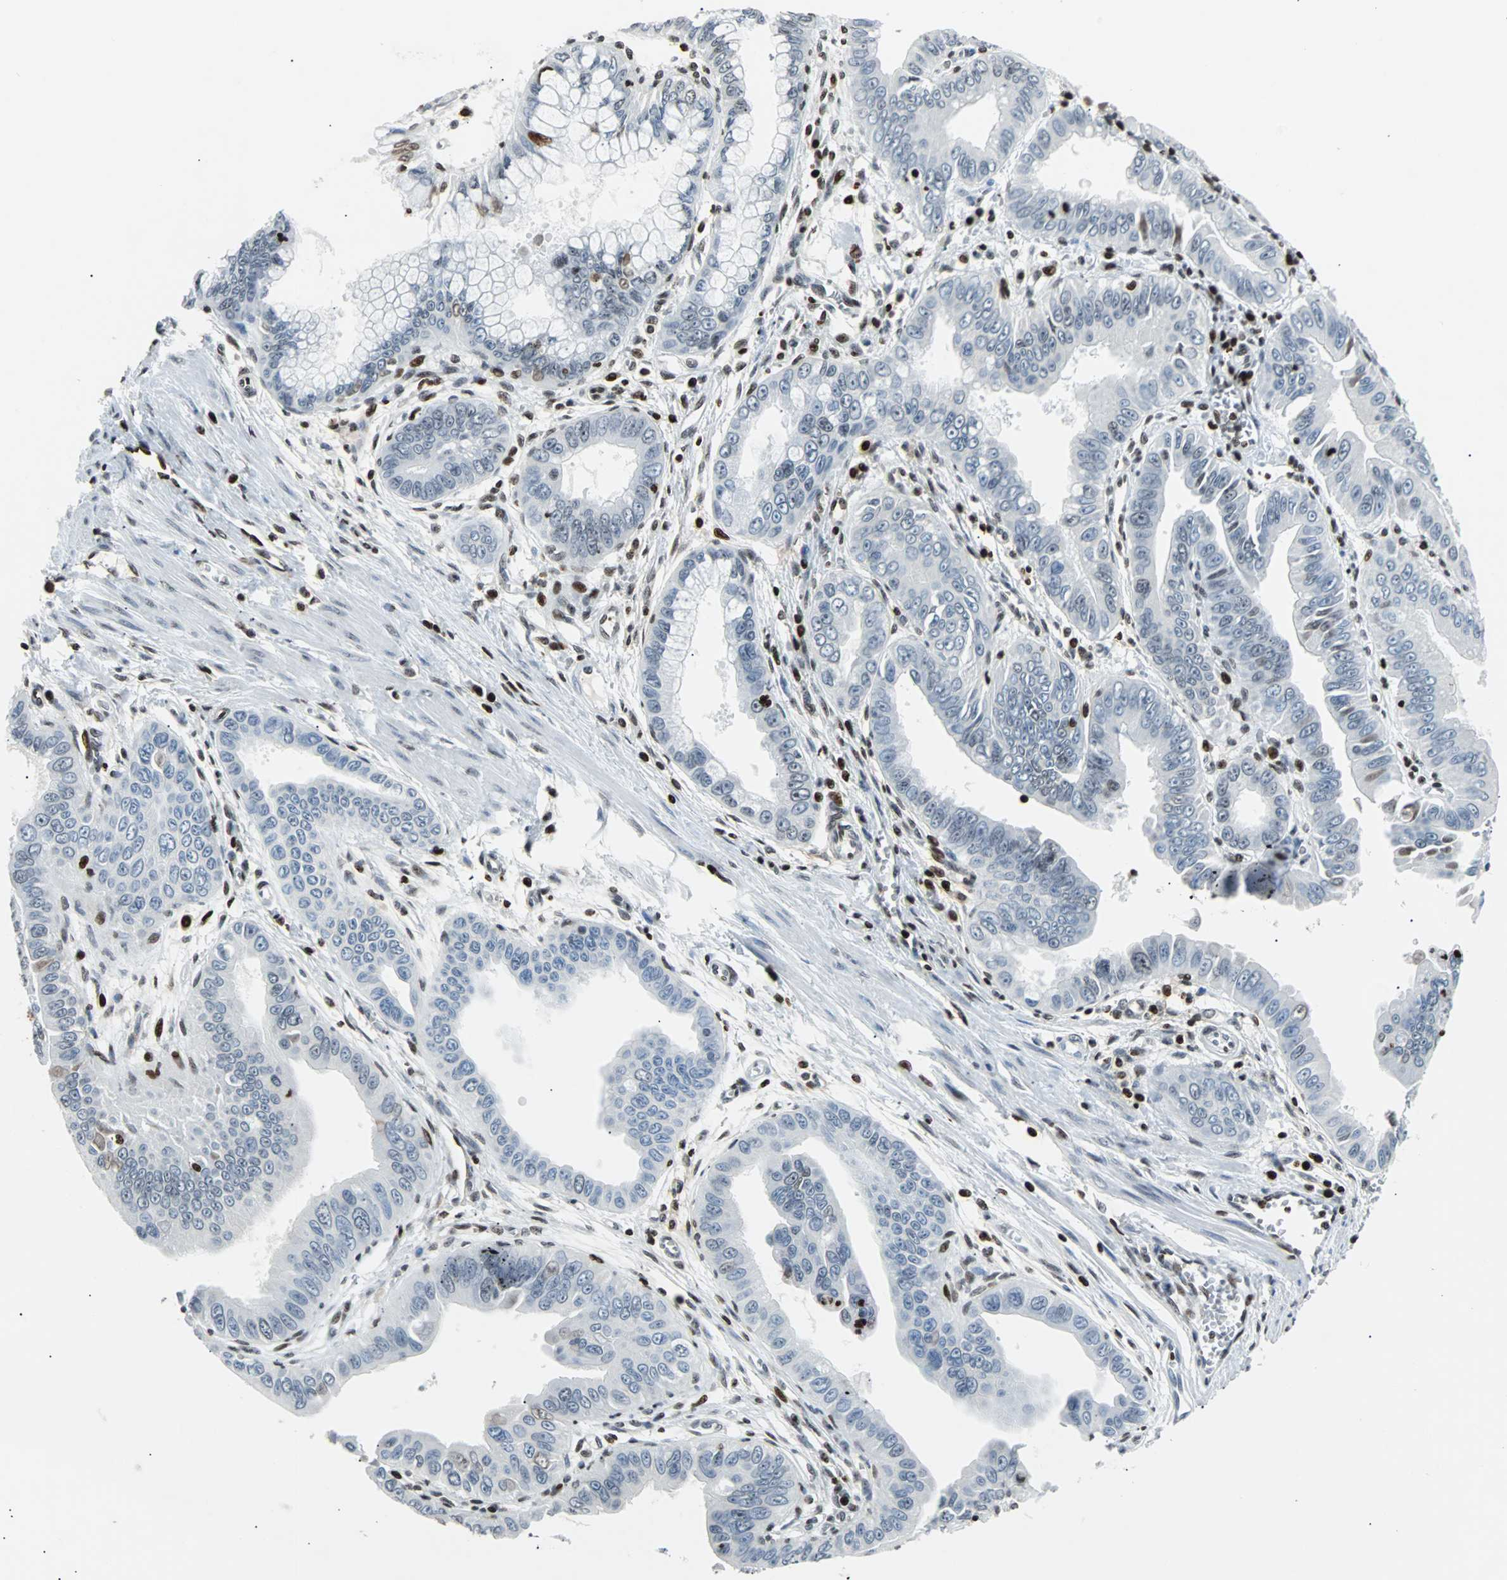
{"staining": {"intensity": "moderate", "quantity": "<25%", "location": "nuclear"}, "tissue": "pancreatic cancer", "cell_type": "Tumor cells", "image_type": "cancer", "snomed": [{"axis": "morphology", "description": "Normal tissue, NOS"}, {"axis": "topography", "description": "Lymph node"}], "caption": "Protein staining demonstrates moderate nuclear staining in approximately <25% of tumor cells in pancreatic cancer.", "gene": "ZNF131", "patient": {"sex": "male", "age": 50}}